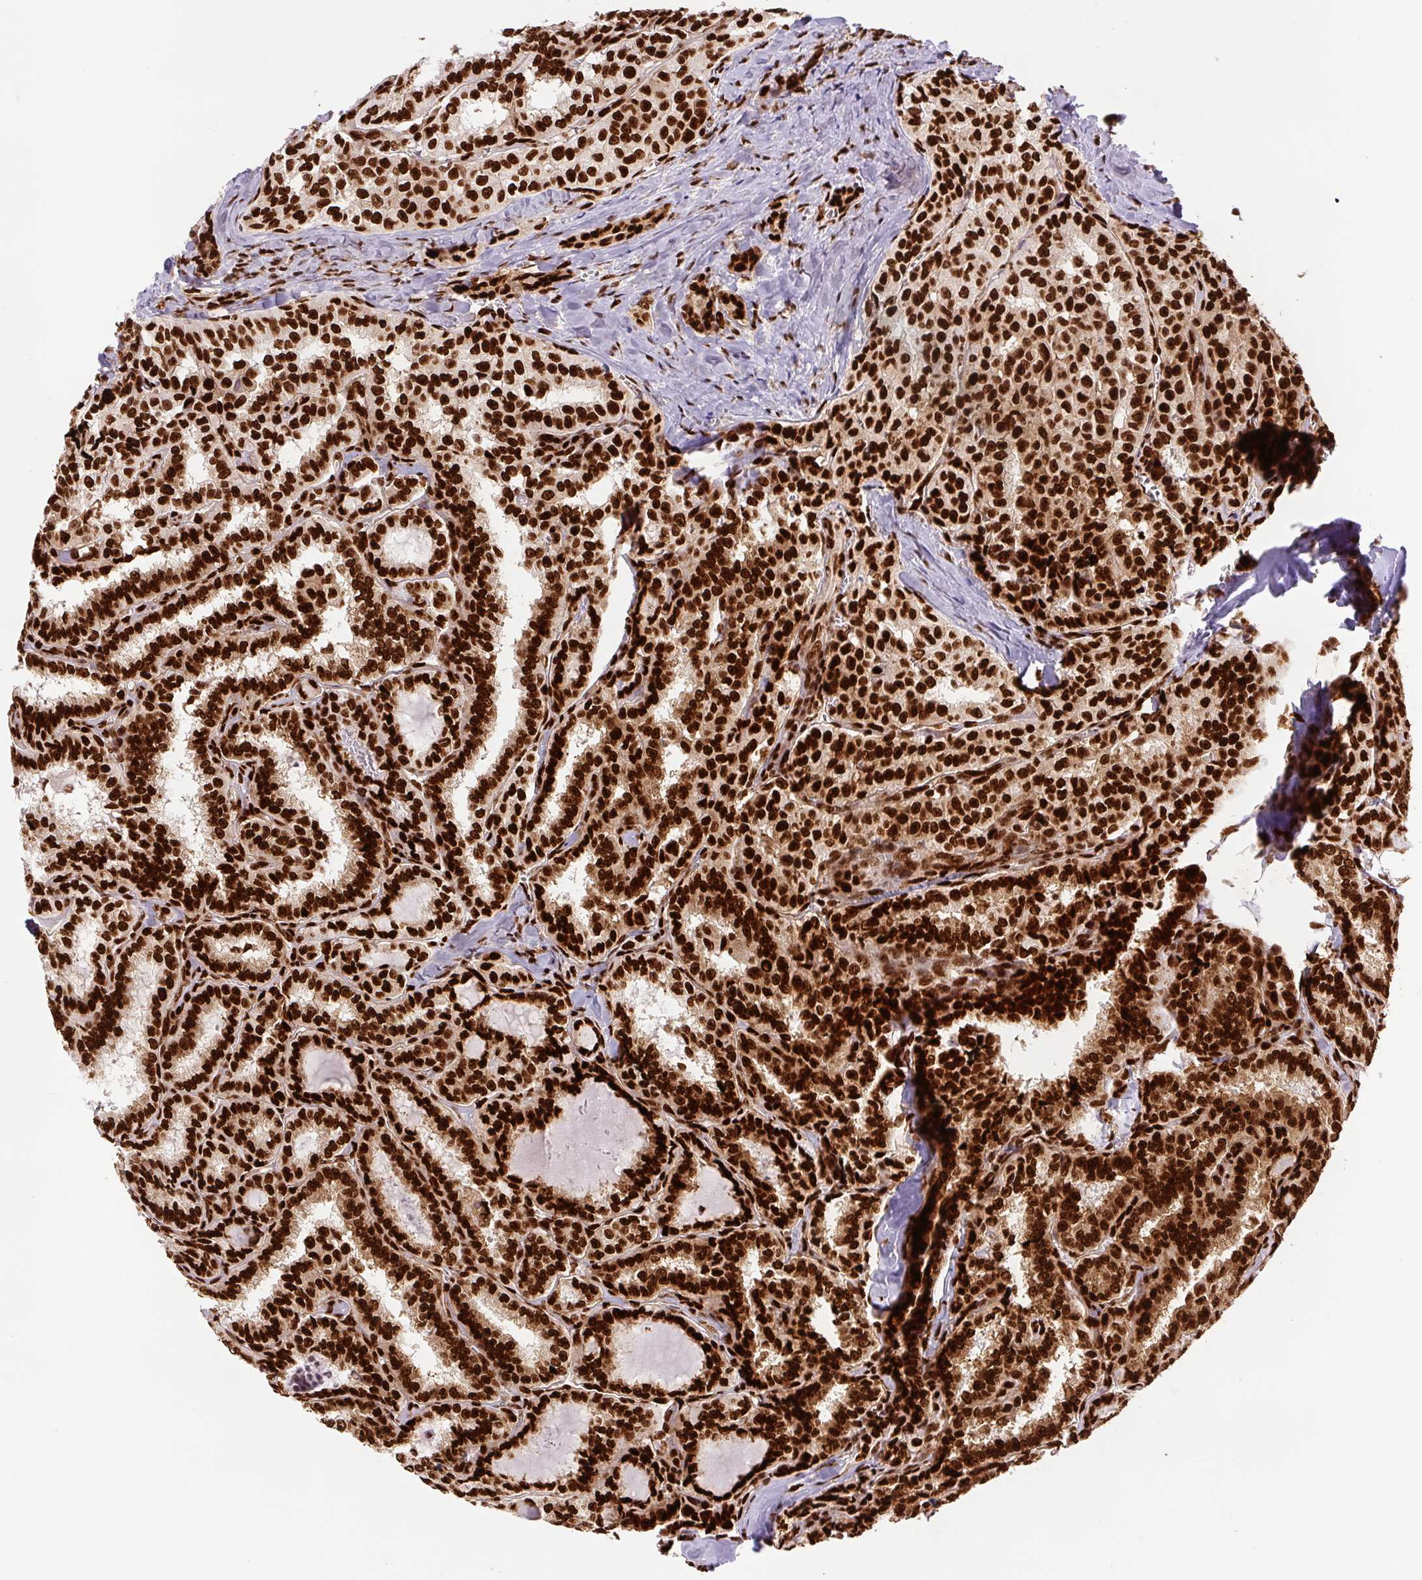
{"staining": {"intensity": "strong", "quantity": ">75%", "location": "nuclear"}, "tissue": "thyroid cancer", "cell_type": "Tumor cells", "image_type": "cancer", "snomed": [{"axis": "morphology", "description": "Papillary adenocarcinoma, NOS"}, {"axis": "topography", "description": "Thyroid gland"}], "caption": "Immunohistochemistry micrograph of papillary adenocarcinoma (thyroid) stained for a protein (brown), which displays high levels of strong nuclear expression in approximately >75% of tumor cells.", "gene": "FUS", "patient": {"sex": "female", "age": 30}}